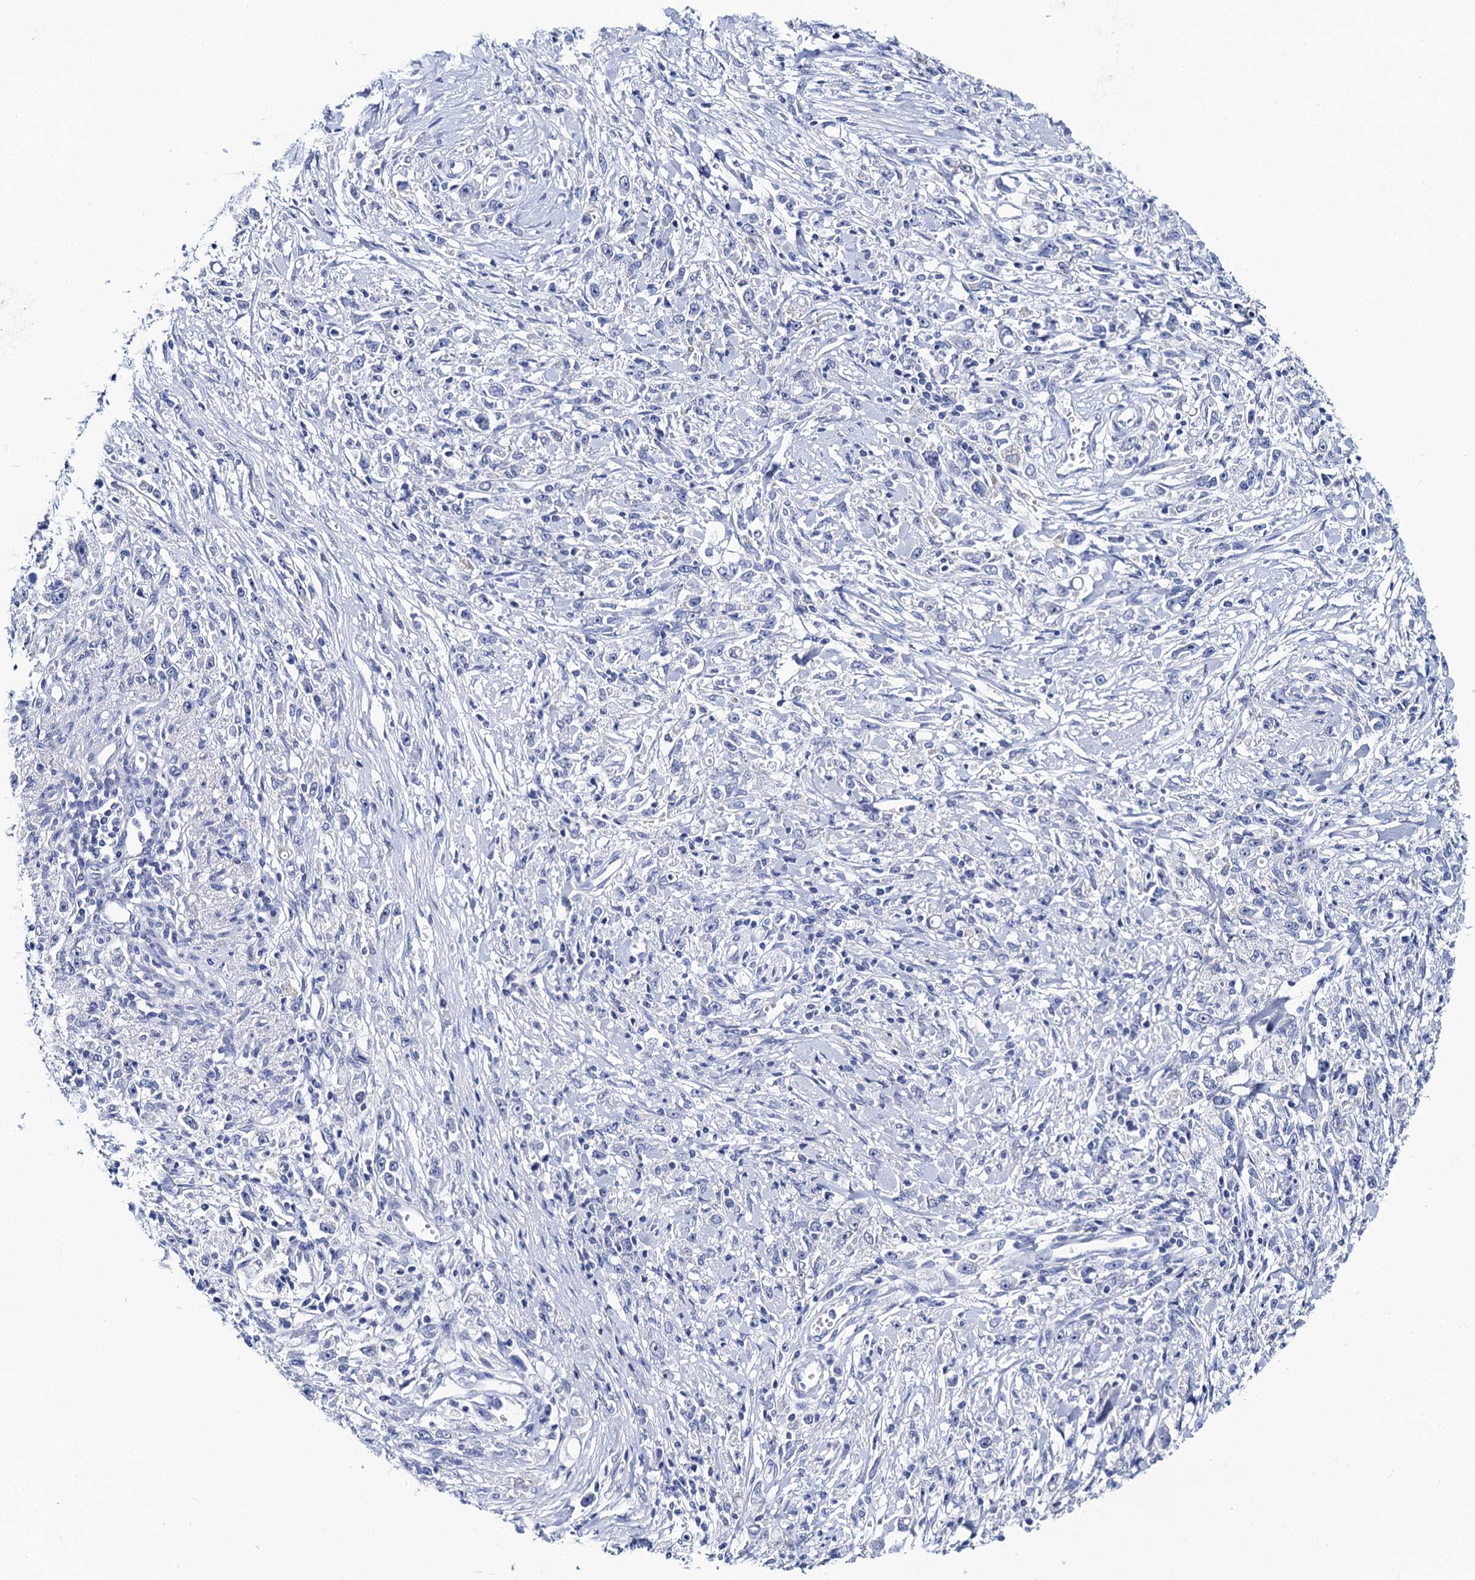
{"staining": {"intensity": "negative", "quantity": "none", "location": "none"}, "tissue": "stomach cancer", "cell_type": "Tumor cells", "image_type": "cancer", "snomed": [{"axis": "morphology", "description": "Adenocarcinoma, NOS"}, {"axis": "topography", "description": "Stomach"}], "caption": "Immunohistochemistry (IHC) photomicrograph of neoplastic tissue: human stomach cancer stained with DAB displays no significant protein positivity in tumor cells.", "gene": "LYPD3", "patient": {"sex": "female", "age": 59}}